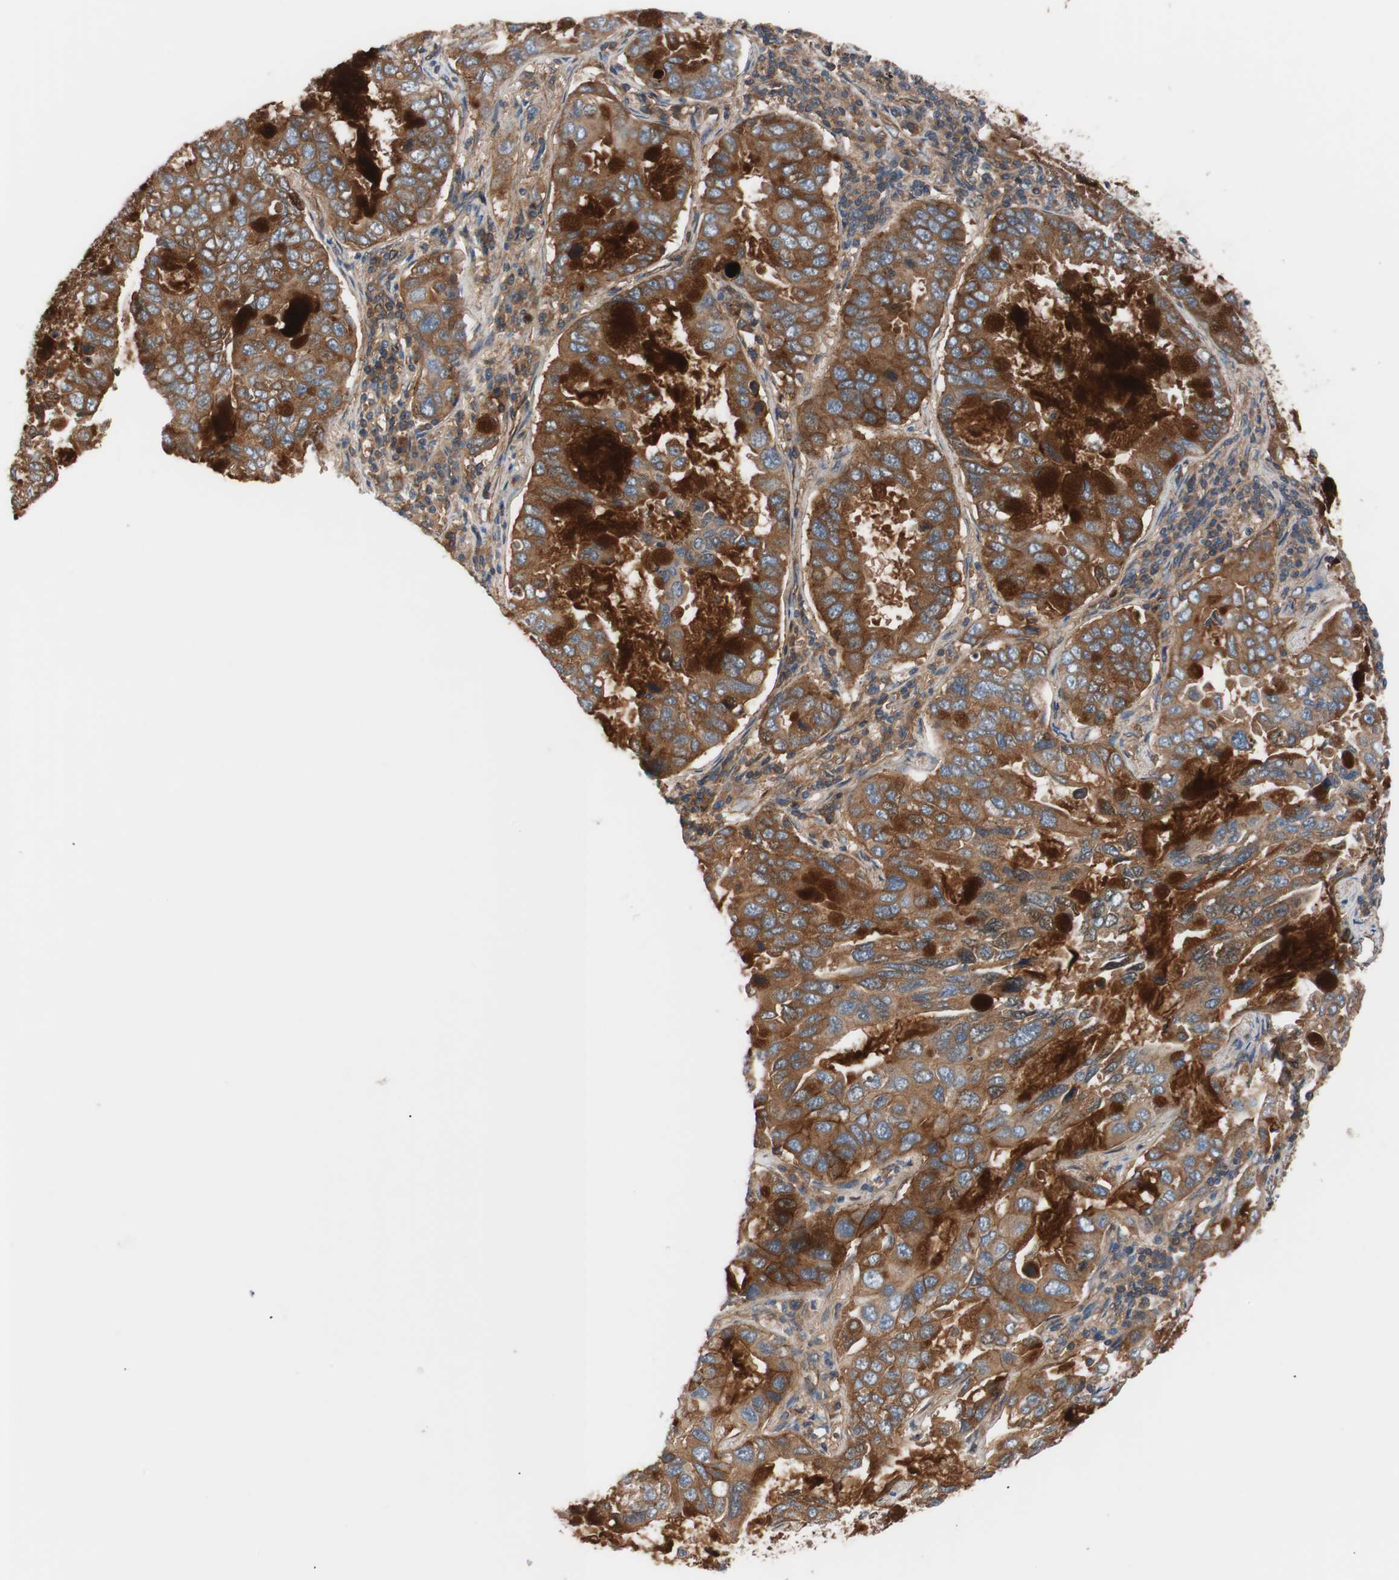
{"staining": {"intensity": "strong", "quantity": ">75%", "location": "cytoplasmic/membranous"}, "tissue": "lung cancer", "cell_type": "Tumor cells", "image_type": "cancer", "snomed": [{"axis": "morphology", "description": "Adenocarcinoma, NOS"}, {"axis": "topography", "description": "Lung"}], "caption": "Protein staining displays strong cytoplasmic/membranous positivity in about >75% of tumor cells in lung cancer (adenocarcinoma).", "gene": "SPINT1", "patient": {"sex": "male", "age": 64}}